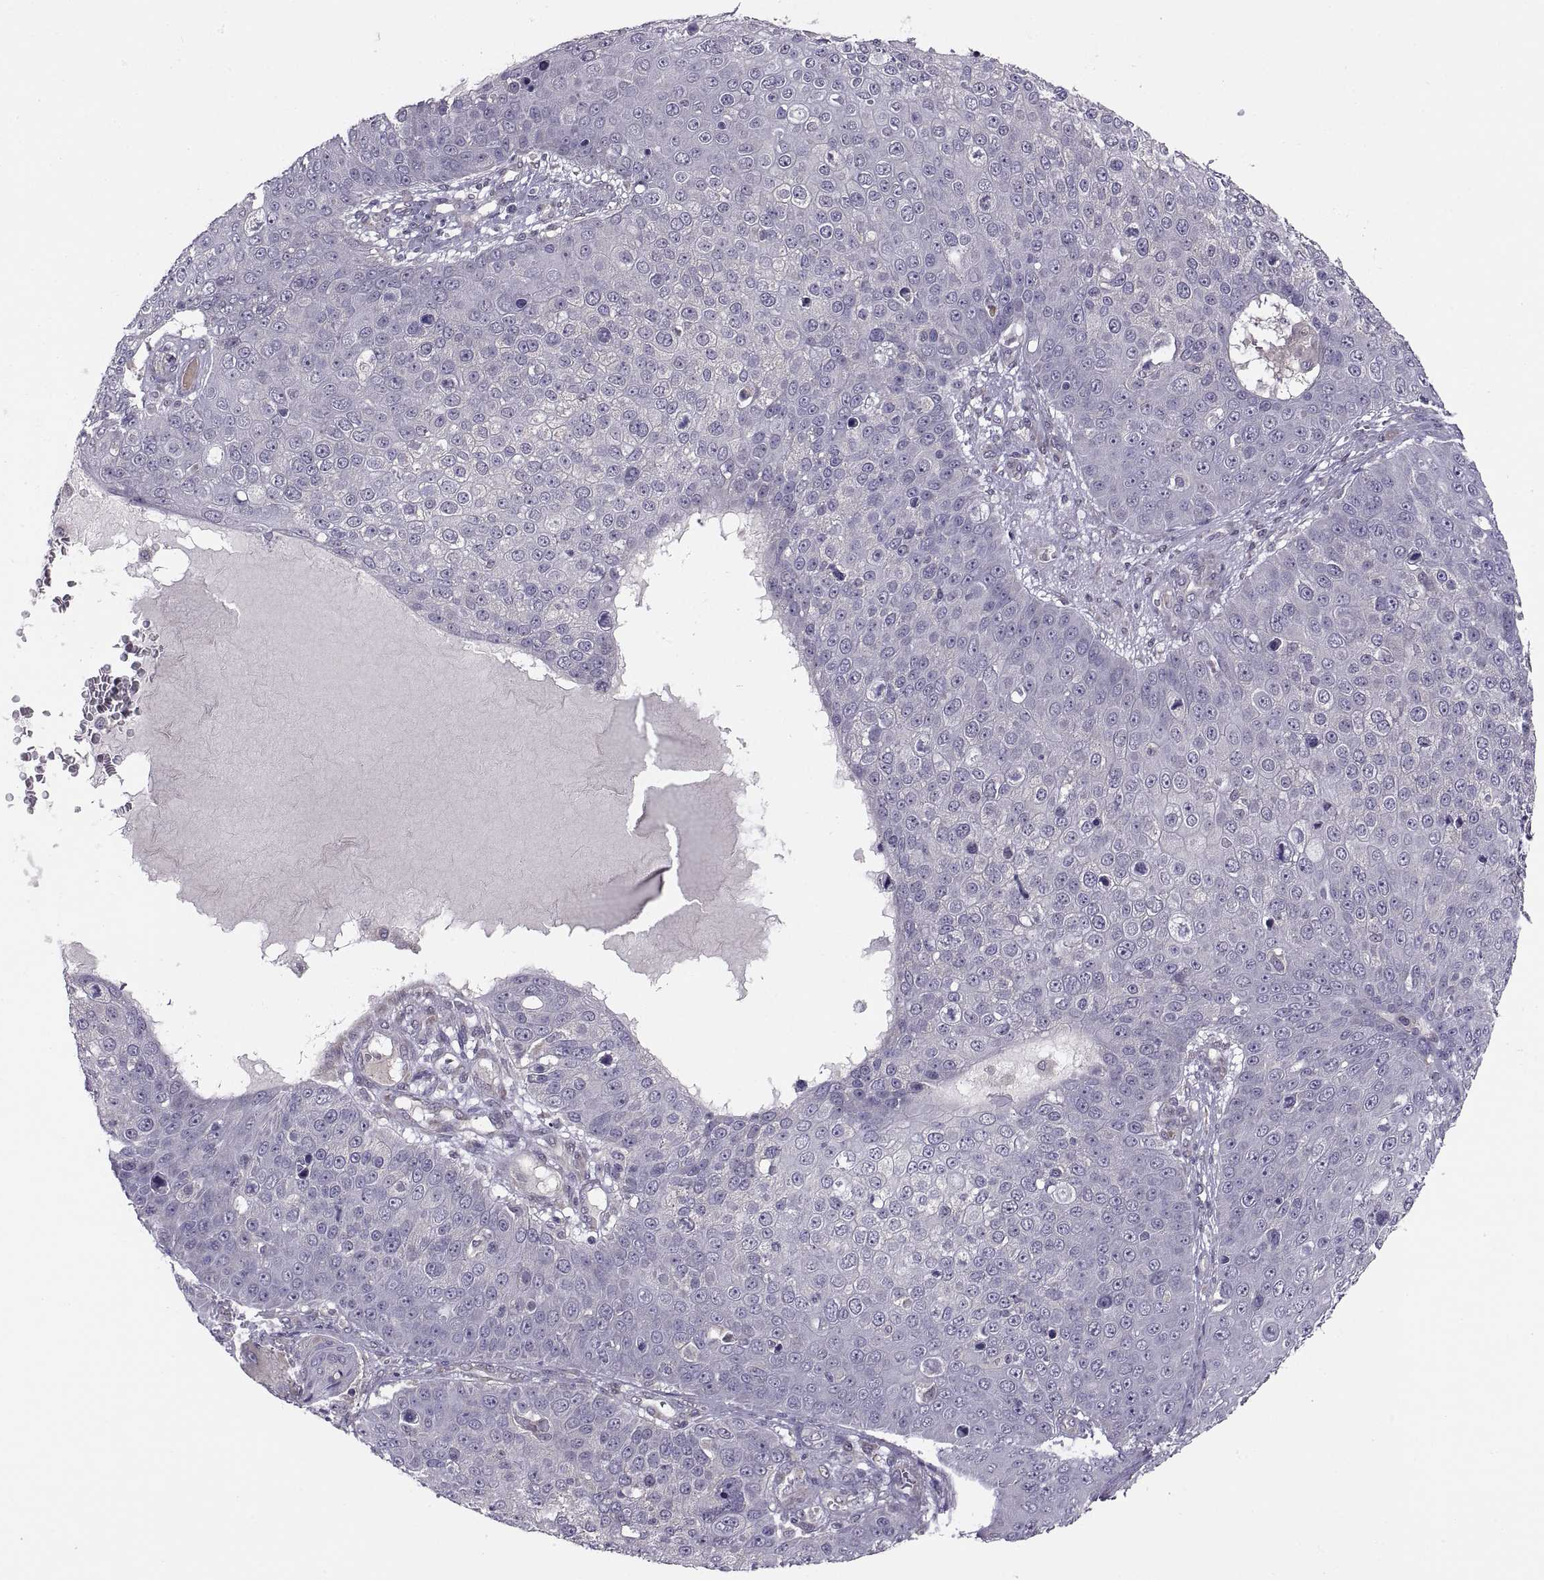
{"staining": {"intensity": "negative", "quantity": "none", "location": "none"}, "tissue": "skin cancer", "cell_type": "Tumor cells", "image_type": "cancer", "snomed": [{"axis": "morphology", "description": "Squamous cell carcinoma, NOS"}, {"axis": "topography", "description": "Skin"}], "caption": "Histopathology image shows no significant protein staining in tumor cells of skin cancer (squamous cell carcinoma).", "gene": "ACSBG2", "patient": {"sex": "male", "age": 71}}